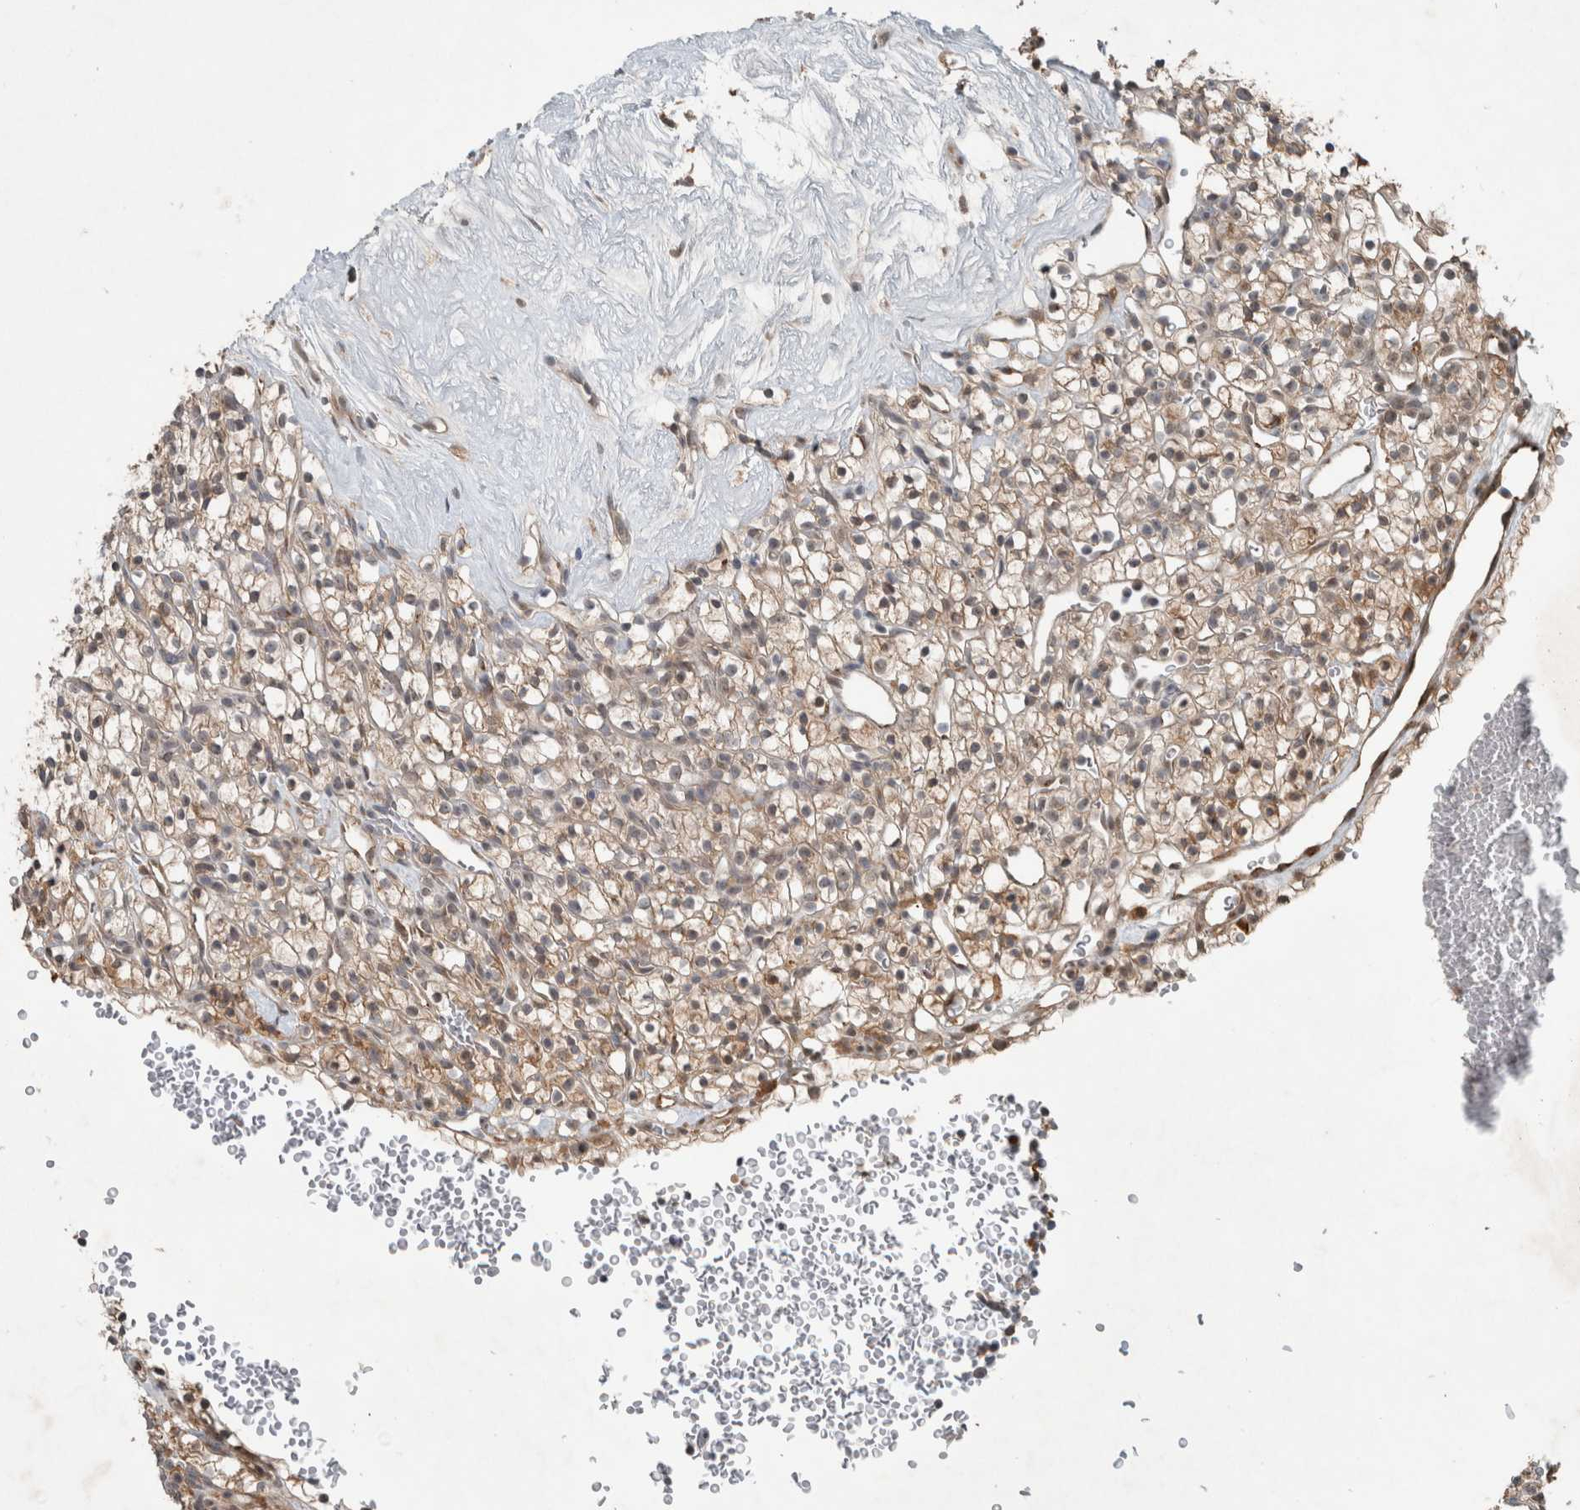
{"staining": {"intensity": "weak", "quantity": ">75%", "location": "cytoplasmic/membranous"}, "tissue": "renal cancer", "cell_type": "Tumor cells", "image_type": "cancer", "snomed": [{"axis": "morphology", "description": "Adenocarcinoma, NOS"}, {"axis": "topography", "description": "Kidney"}], "caption": "About >75% of tumor cells in human renal cancer (adenocarcinoma) display weak cytoplasmic/membranous protein expression as visualized by brown immunohistochemical staining.", "gene": "RALGDS", "patient": {"sex": "female", "age": 57}}